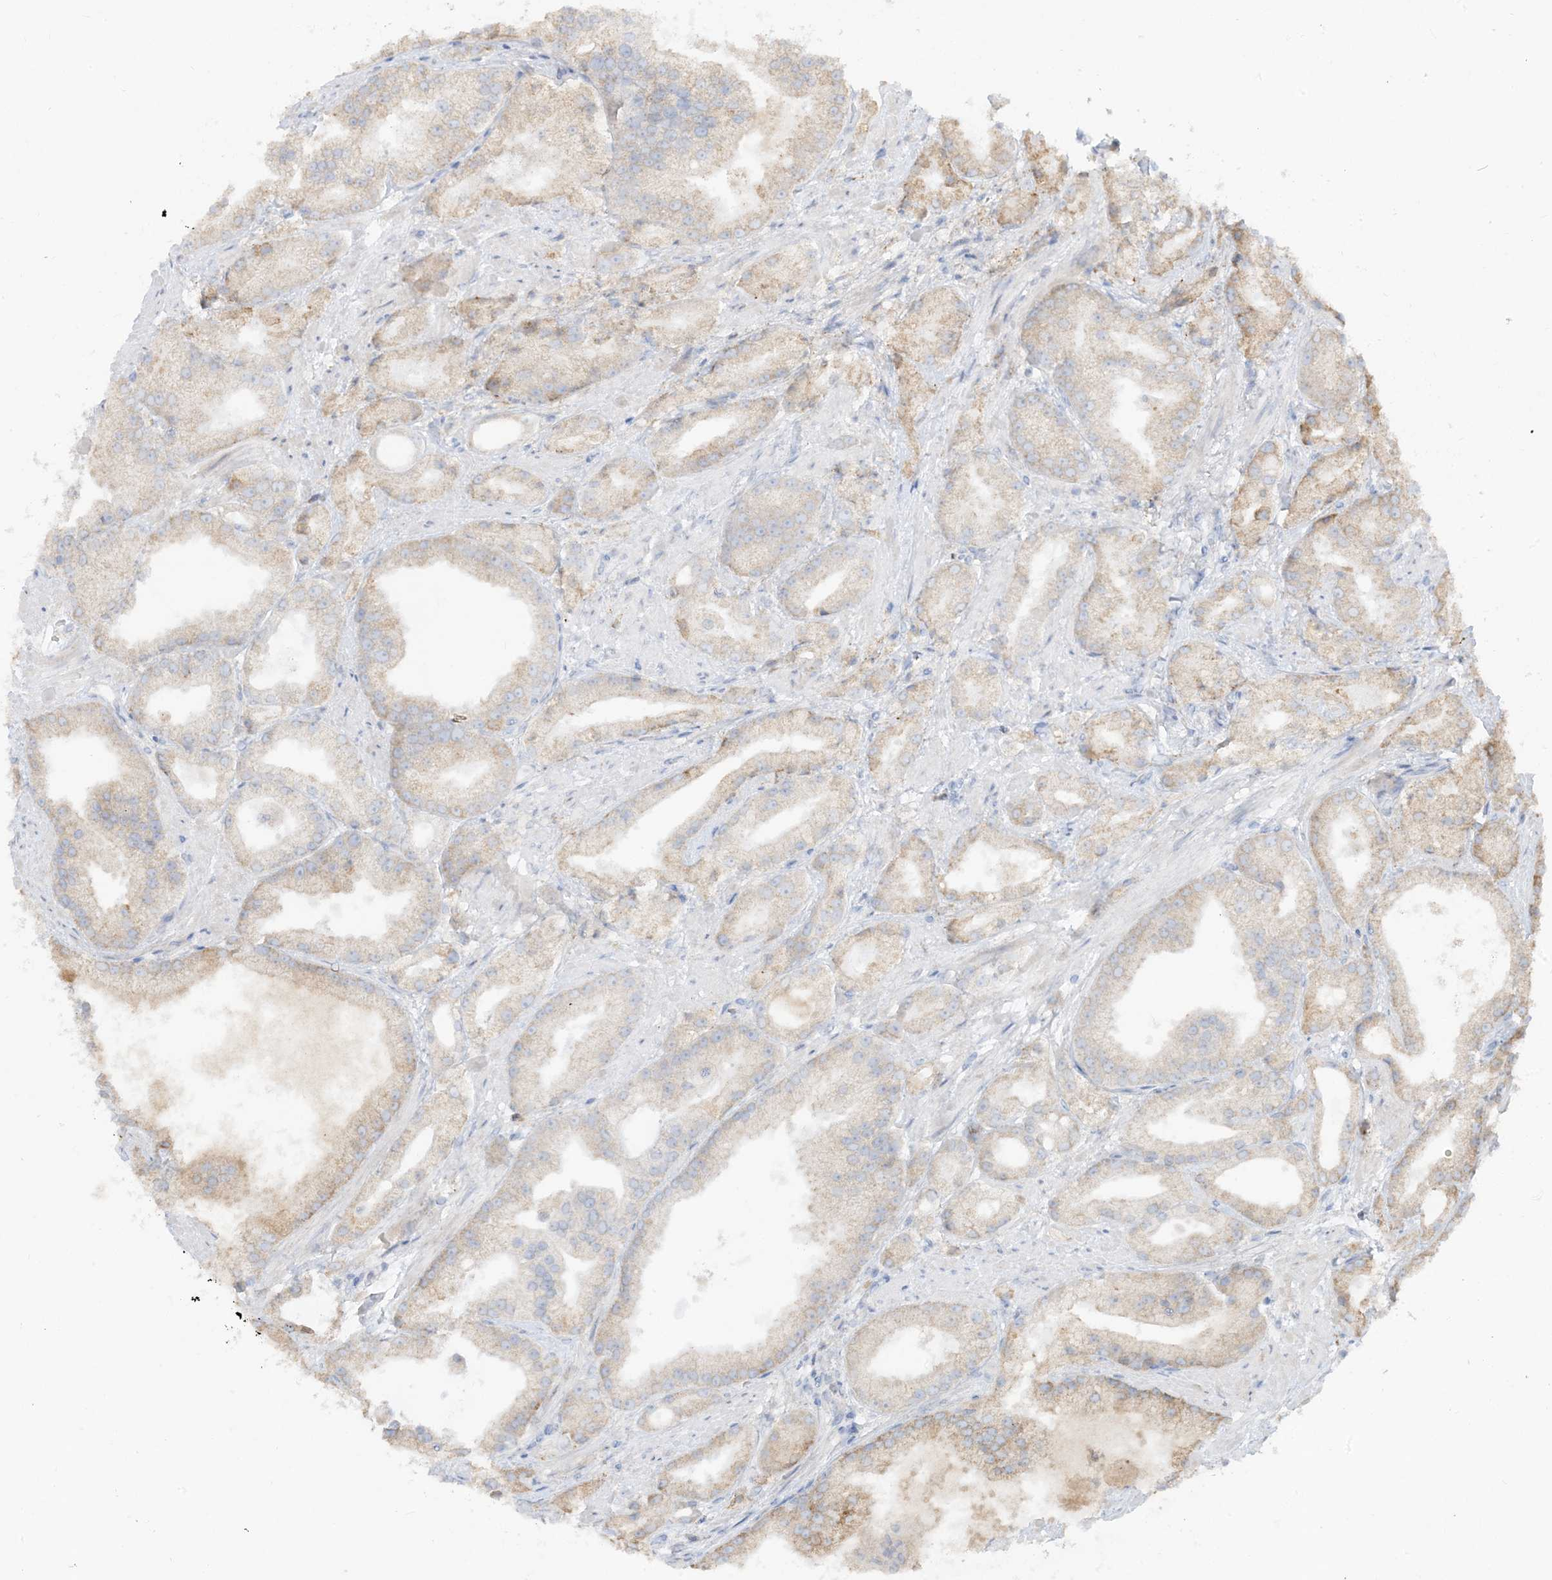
{"staining": {"intensity": "weak", "quantity": "25%-75%", "location": "cytoplasmic/membranous"}, "tissue": "prostate cancer", "cell_type": "Tumor cells", "image_type": "cancer", "snomed": [{"axis": "morphology", "description": "Adenocarcinoma, Low grade"}, {"axis": "topography", "description": "Prostate"}], "caption": "The micrograph exhibits a brown stain indicating the presence of a protein in the cytoplasmic/membranous of tumor cells in prostate adenocarcinoma (low-grade).", "gene": "LOXL3", "patient": {"sex": "male", "age": 67}}